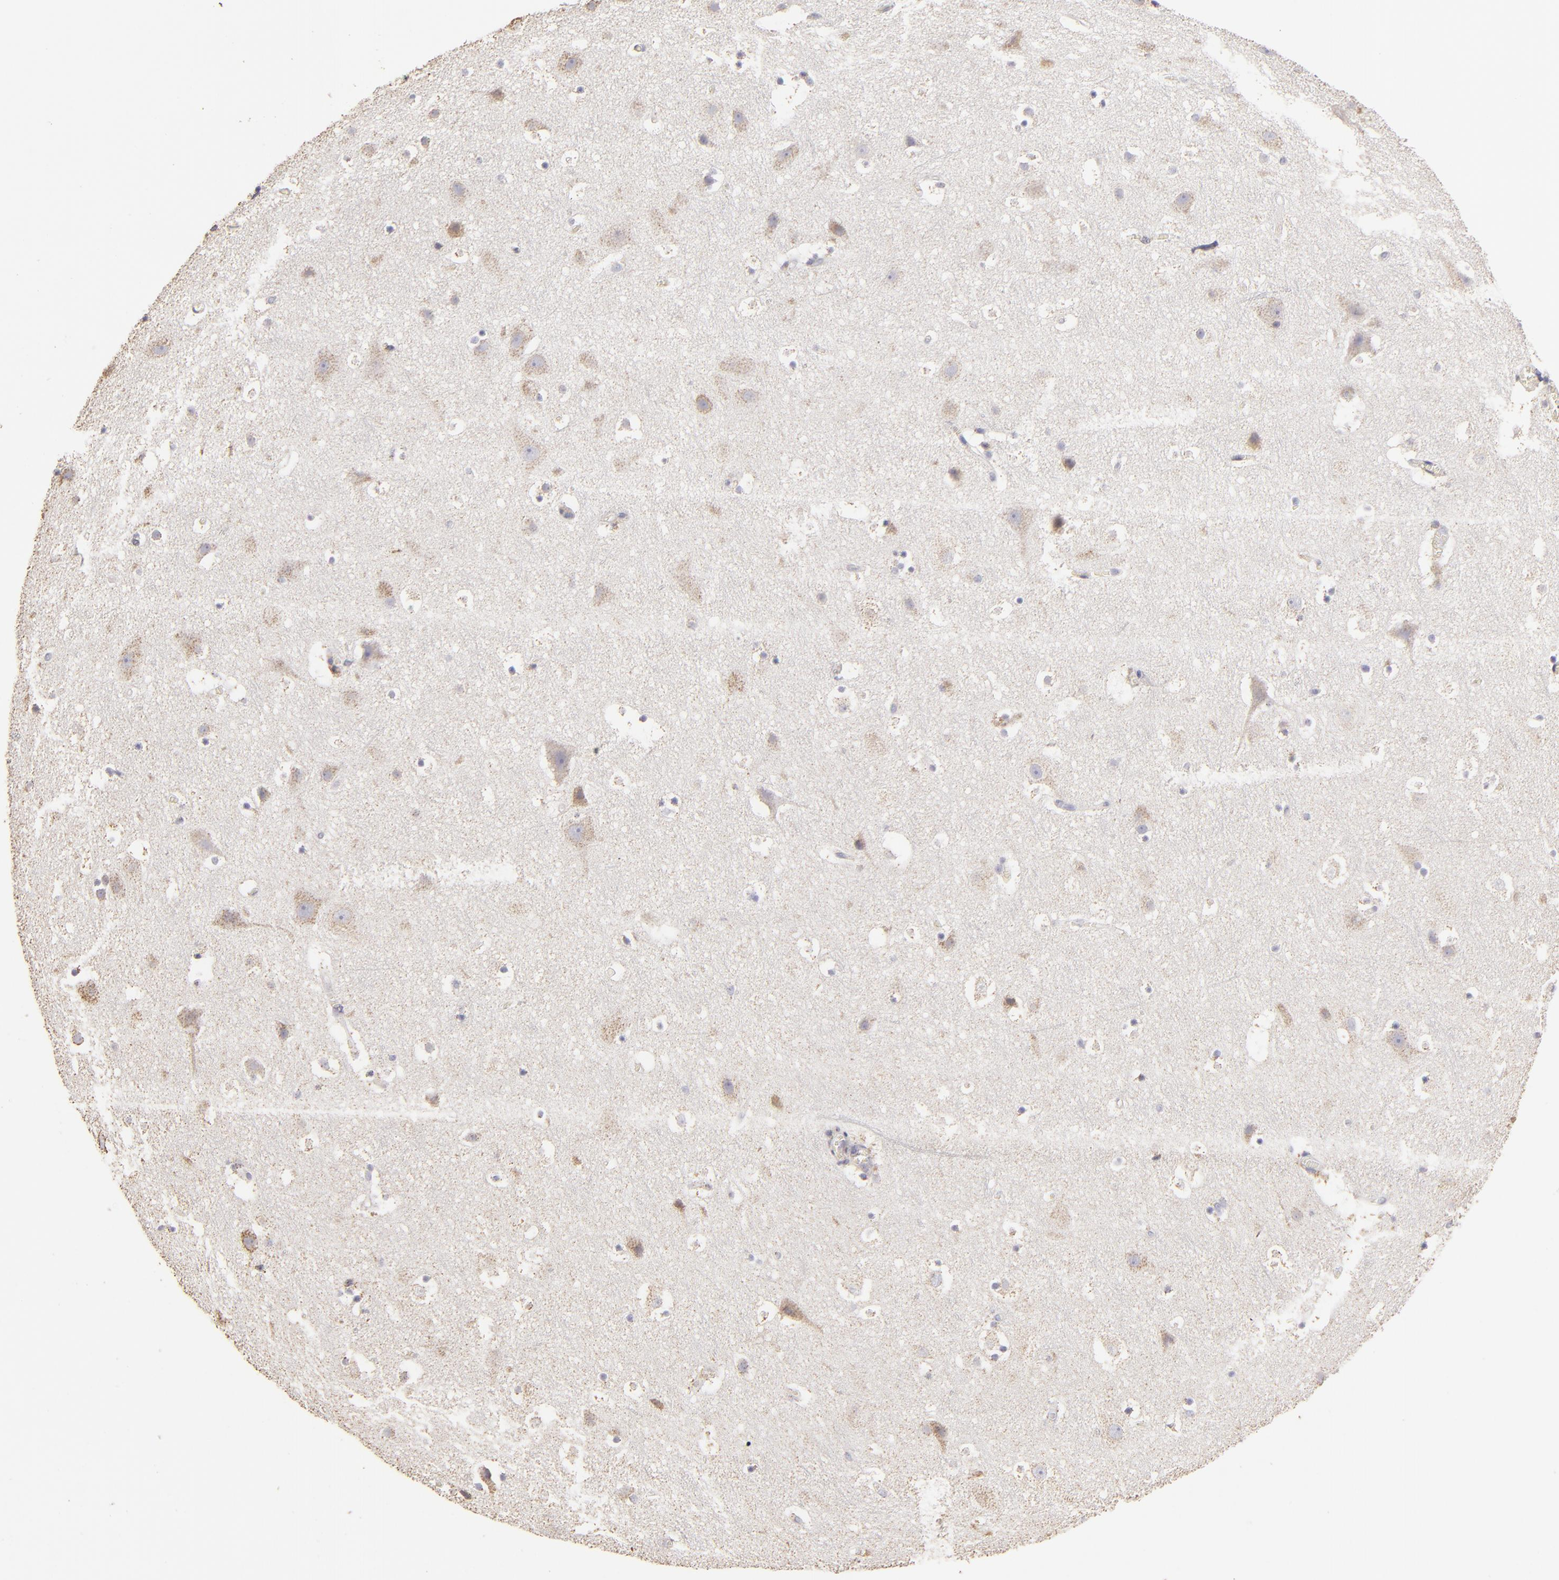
{"staining": {"intensity": "strong", "quantity": "25%-75%", "location": "cytoplasmic/membranous"}, "tissue": "cerebral cortex", "cell_type": "Endothelial cells", "image_type": "normal", "snomed": [{"axis": "morphology", "description": "Normal tissue, NOS"}, {"axis": "topography", "description": "Cerebral cortex"}], "caption": "Protein analysis of unremarkable cerebral cortex reveals strong cytoplasmic/membranous staining in approximately 25%-75% of endothelial cells.", "gene": "CFB", "patient": {"sex": "male", "age": 45}}